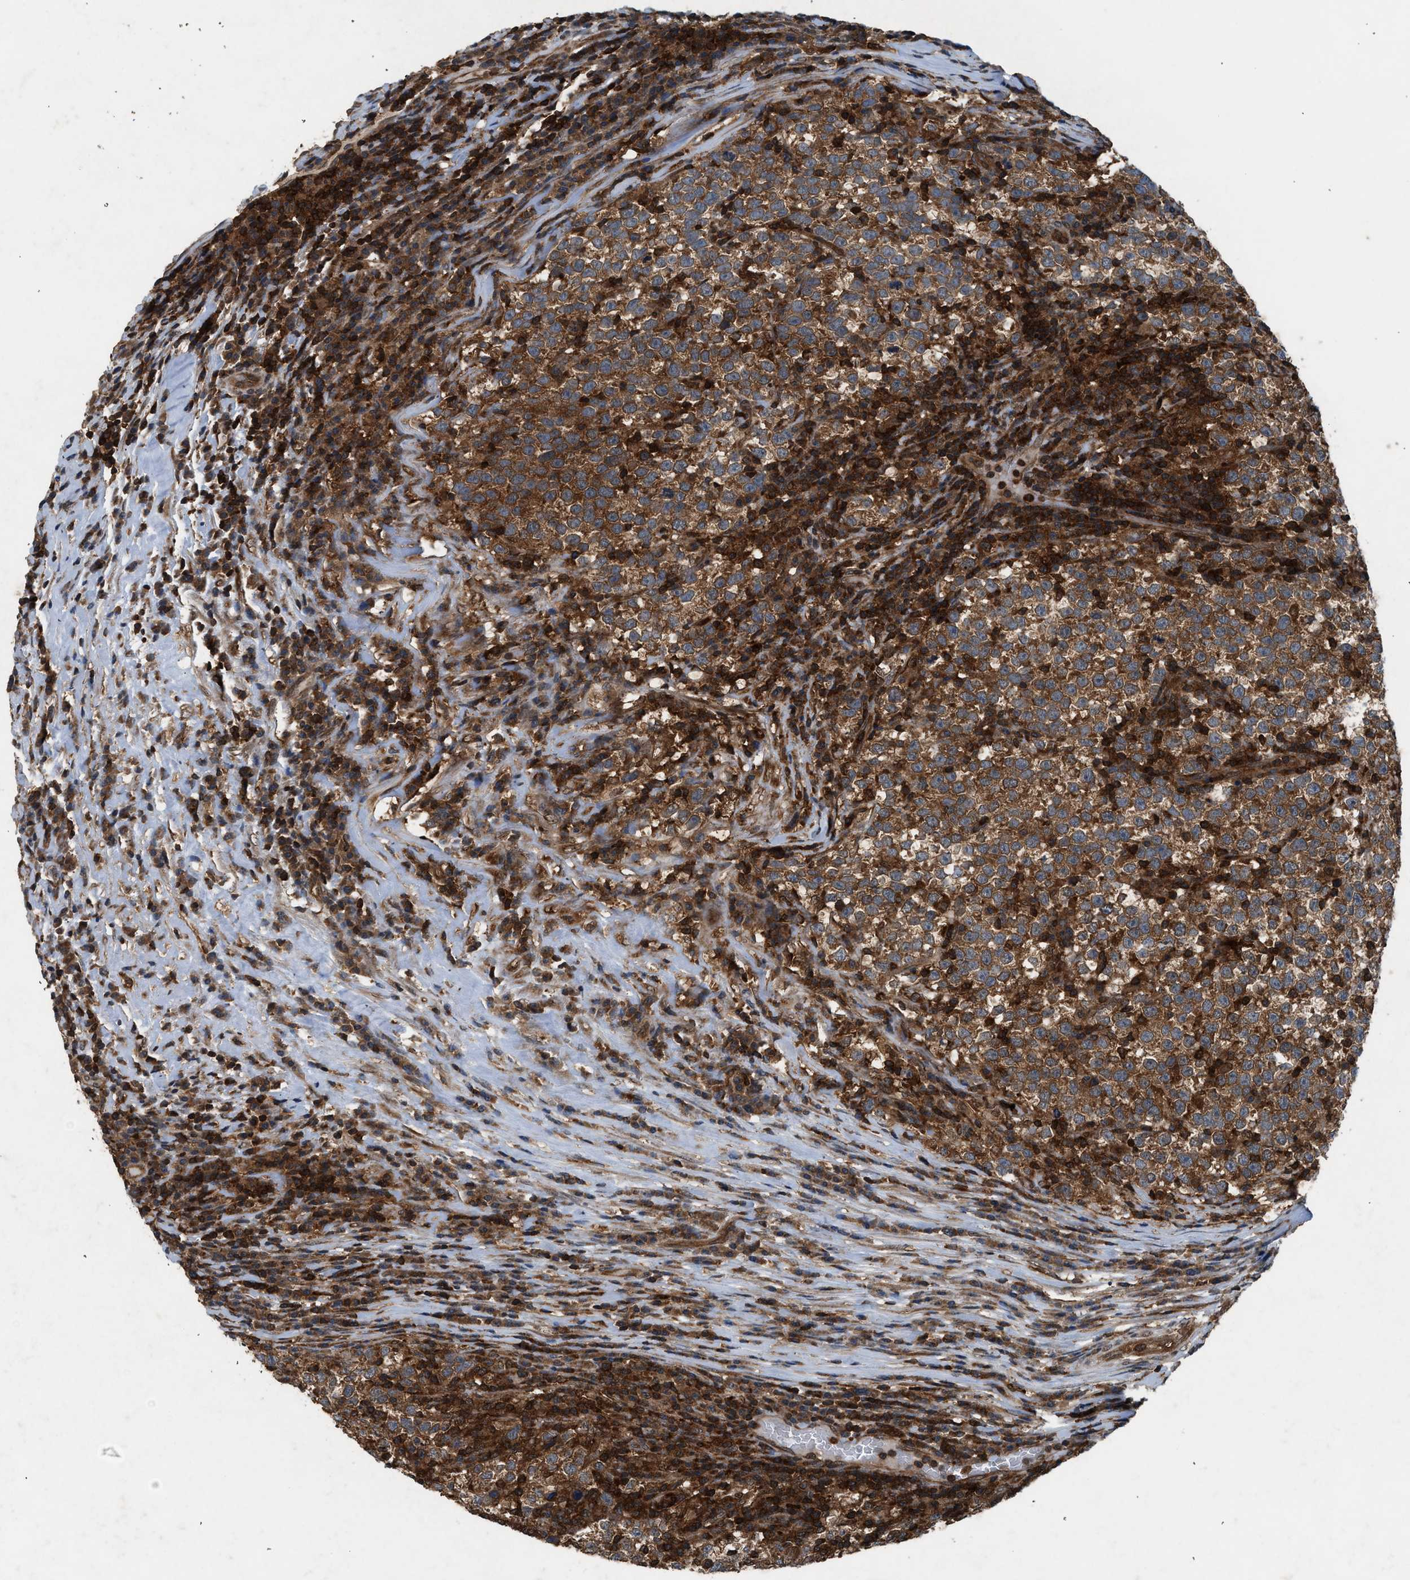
{"staining": {"intensity": "moderate", "quantity": ">75%", "location": "cytoplasmic/membranous"}, "tissue": "testis cancer", "cell_type": "Tumor cells", "image_type": "cancer", "snomed": [{"axis": "morphology", "description": "Seminoma, NOS"}, {"axis": "topography", "description": "Testis"}], "caption": "A histopathology image showing moderate cytoplasmic/membranous expression in approximately >75% of tumor cells in testis cancer, as visualized by brown immunohistochemical staining.", "gene": "OXSR1", "patient": {"sex": "male", "age": 43}}